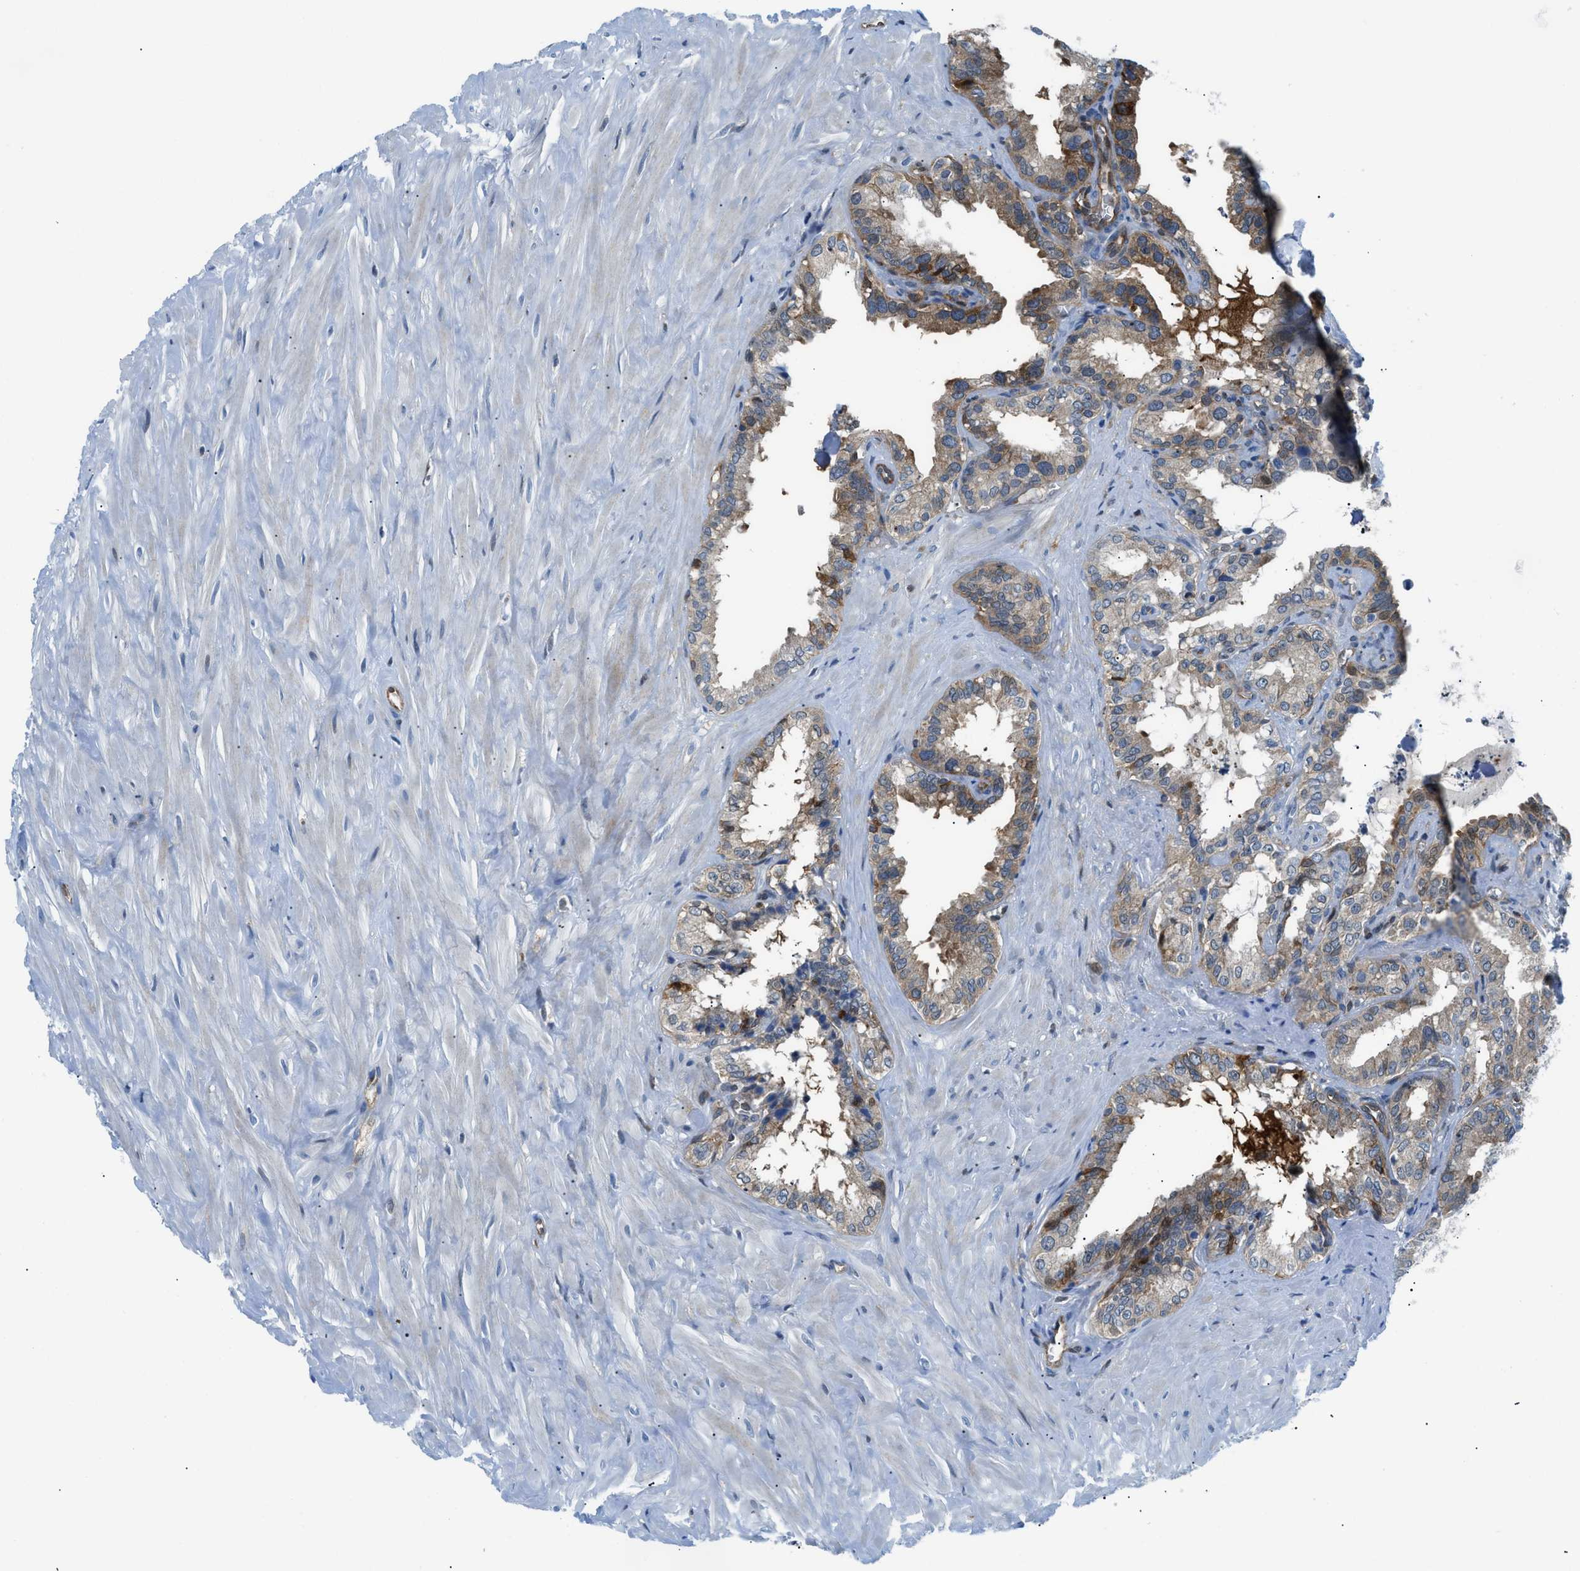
{"staining": {"intensity": "moderate", "quantity": ">75%", "location": "cytoplasmic/membranous"}, "tissue": "seminal vesicle", "cell_type": "Glandular cells", "image_type": "normal", "snomed": [{"axis": "morphology", "description": "Normal tissue, NOS"}, {"axis": "topography", "description": "Seminal veicle"}], "caption": "A micrograph showing moderate cytoplasmic/membranous positivity in about >75% of glandular cells in normal seminal vesicle, as visualized by brown immunohistochemical staining.", "gene": "YWHAE", "patient": {"sex": "male", "age": 64}}